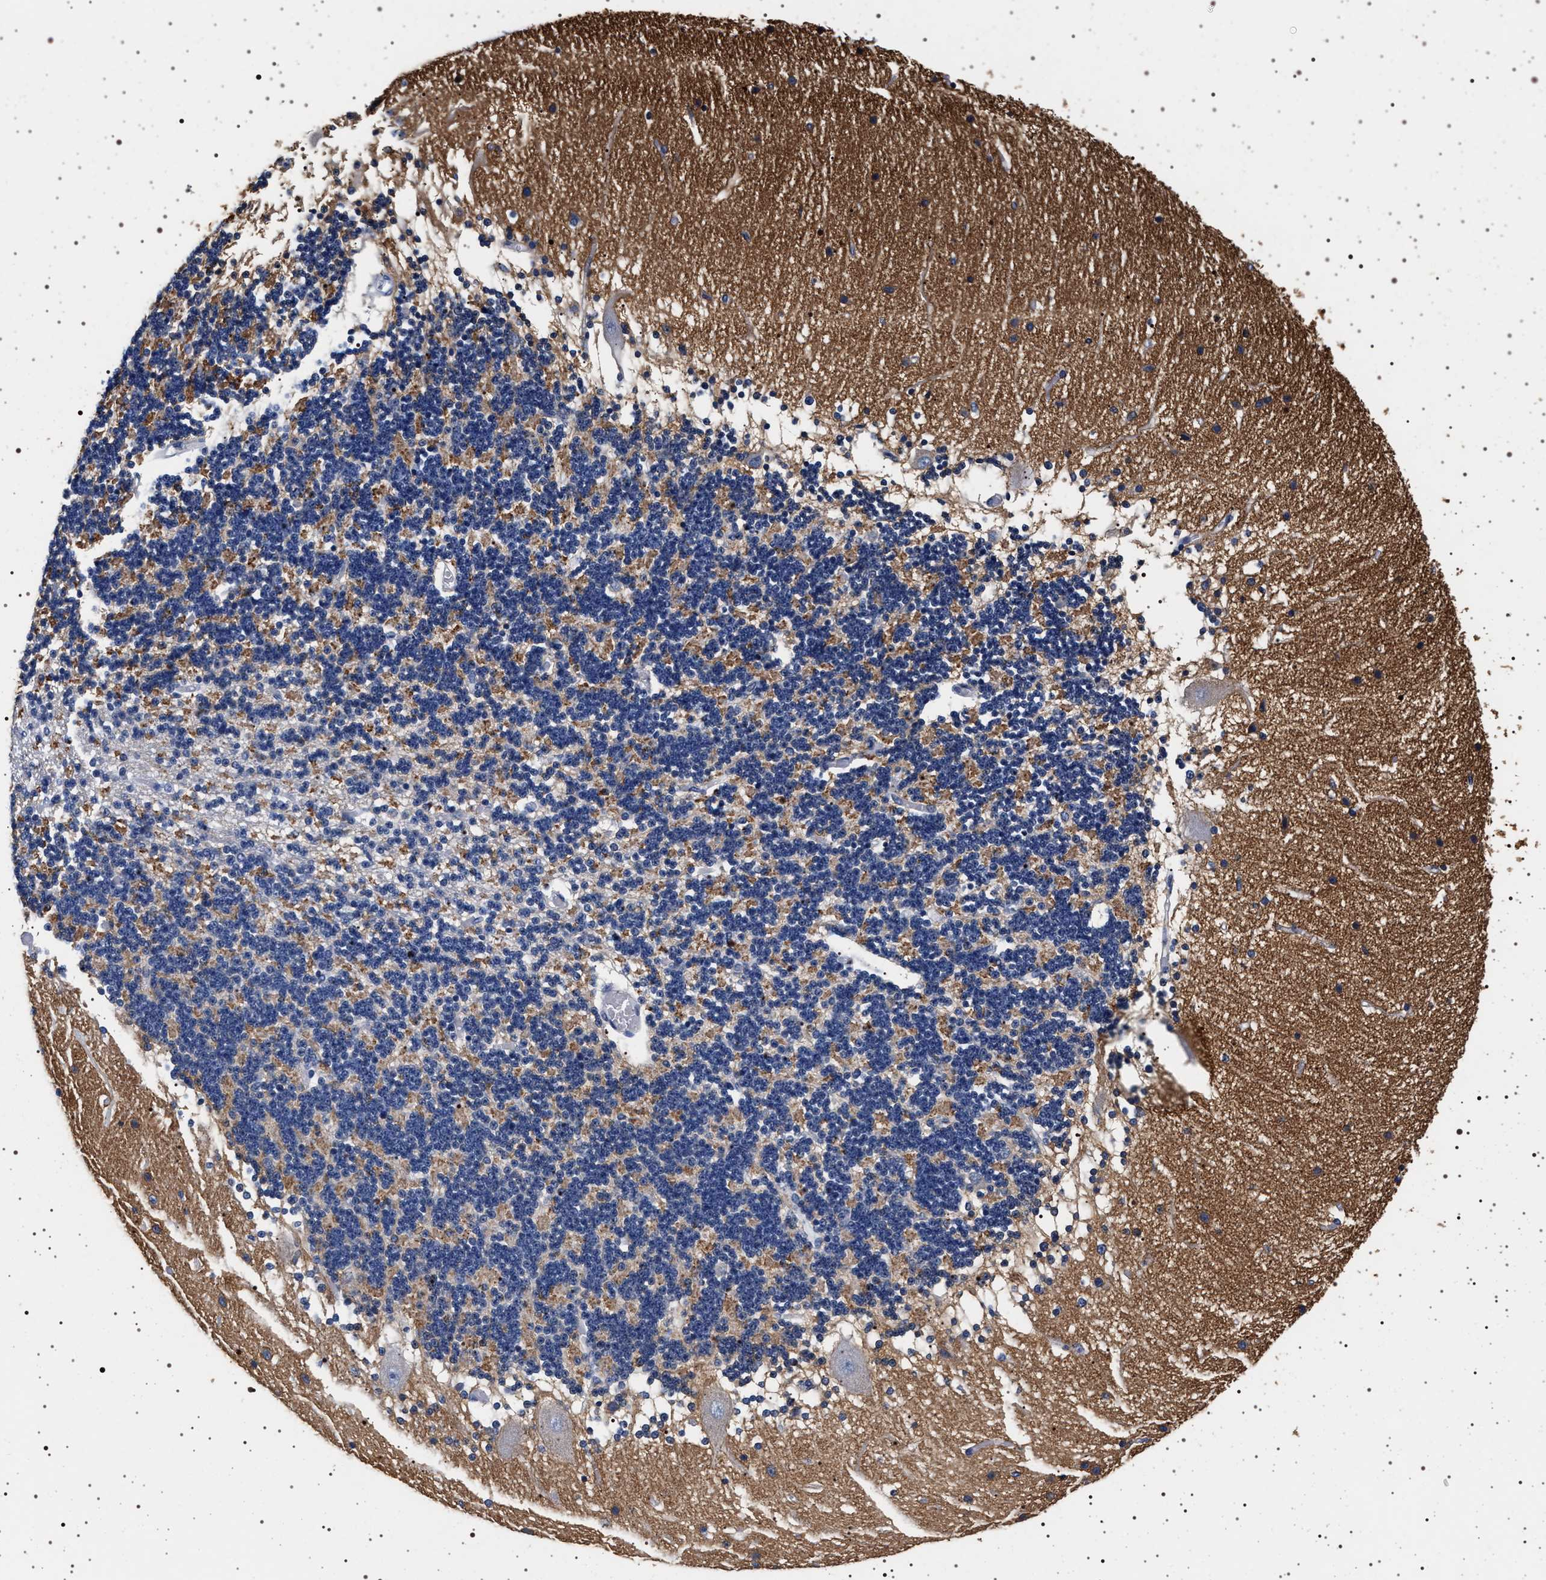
{"staining": {"intensity": "moderate", "quantity": "<25%", "location": "cytoplasmic/membranous"}, "tissue": "cerebellum", "cell_type": "Cells in granular layer", "image_type": "normal", "snomed": [{"axis": "morphology", "description": "Normal tissue, NOS"}, {"axis": "topography", "description": "Cerebellum"}], "caption": "This micrograph exhibits unremarkable cerebellum stained with IHC to label a protein in brown. The cytoplasmic/membranous of cells in granular layer show moderate positivity for the protein. Nuclei are counter-stained blue.", "gene": "SYN1", "patient": {"sex": "female", "age": 54}}